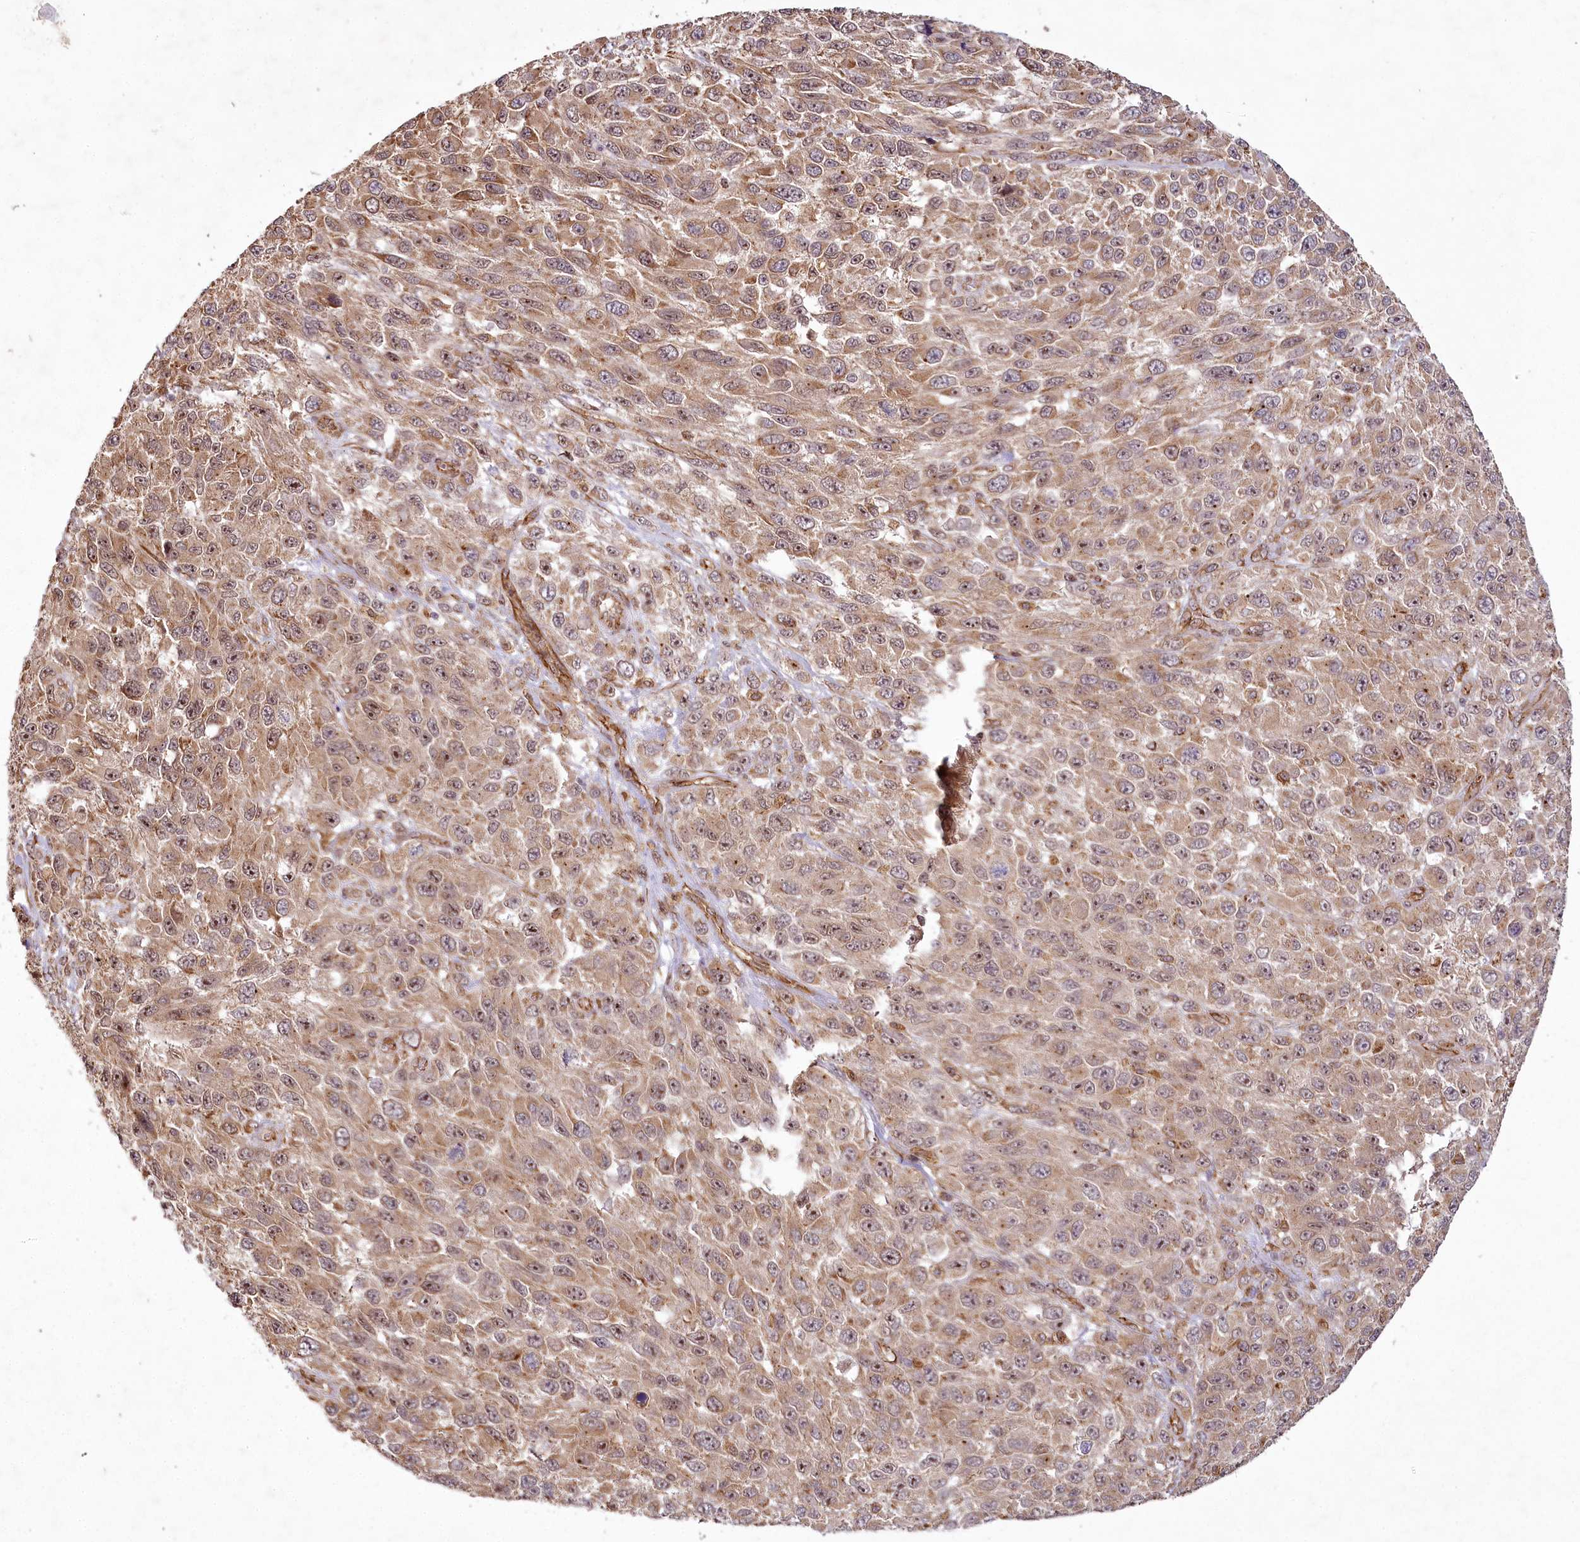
{"staining": {"intensity": "moderate", "quantity": ">75%", "location": "cytoplasmic/membranous,nuclear"}, "tissue": "melanoma", "cell_type": "Tumor cells", "image_type": "cancer", "snomed": [{"axis": "morphology", "description": "Normal tissue, NOS"}, {"axis": "morphology", "description": "Malignant melanoma, NOS"}, {"axis": "topography", "description": "Skin"}], "caption": "The micrograph displays a brown stain indicating the presence of a protein in the cytoplasmic/membranous and nuclear of tumor cells in malignant melanoma. The protein of interest is shown in brown color, while the nuclei are stained blue.", "gene": "ALKBH8", "patient": {"sex": "female", "age": 96}}